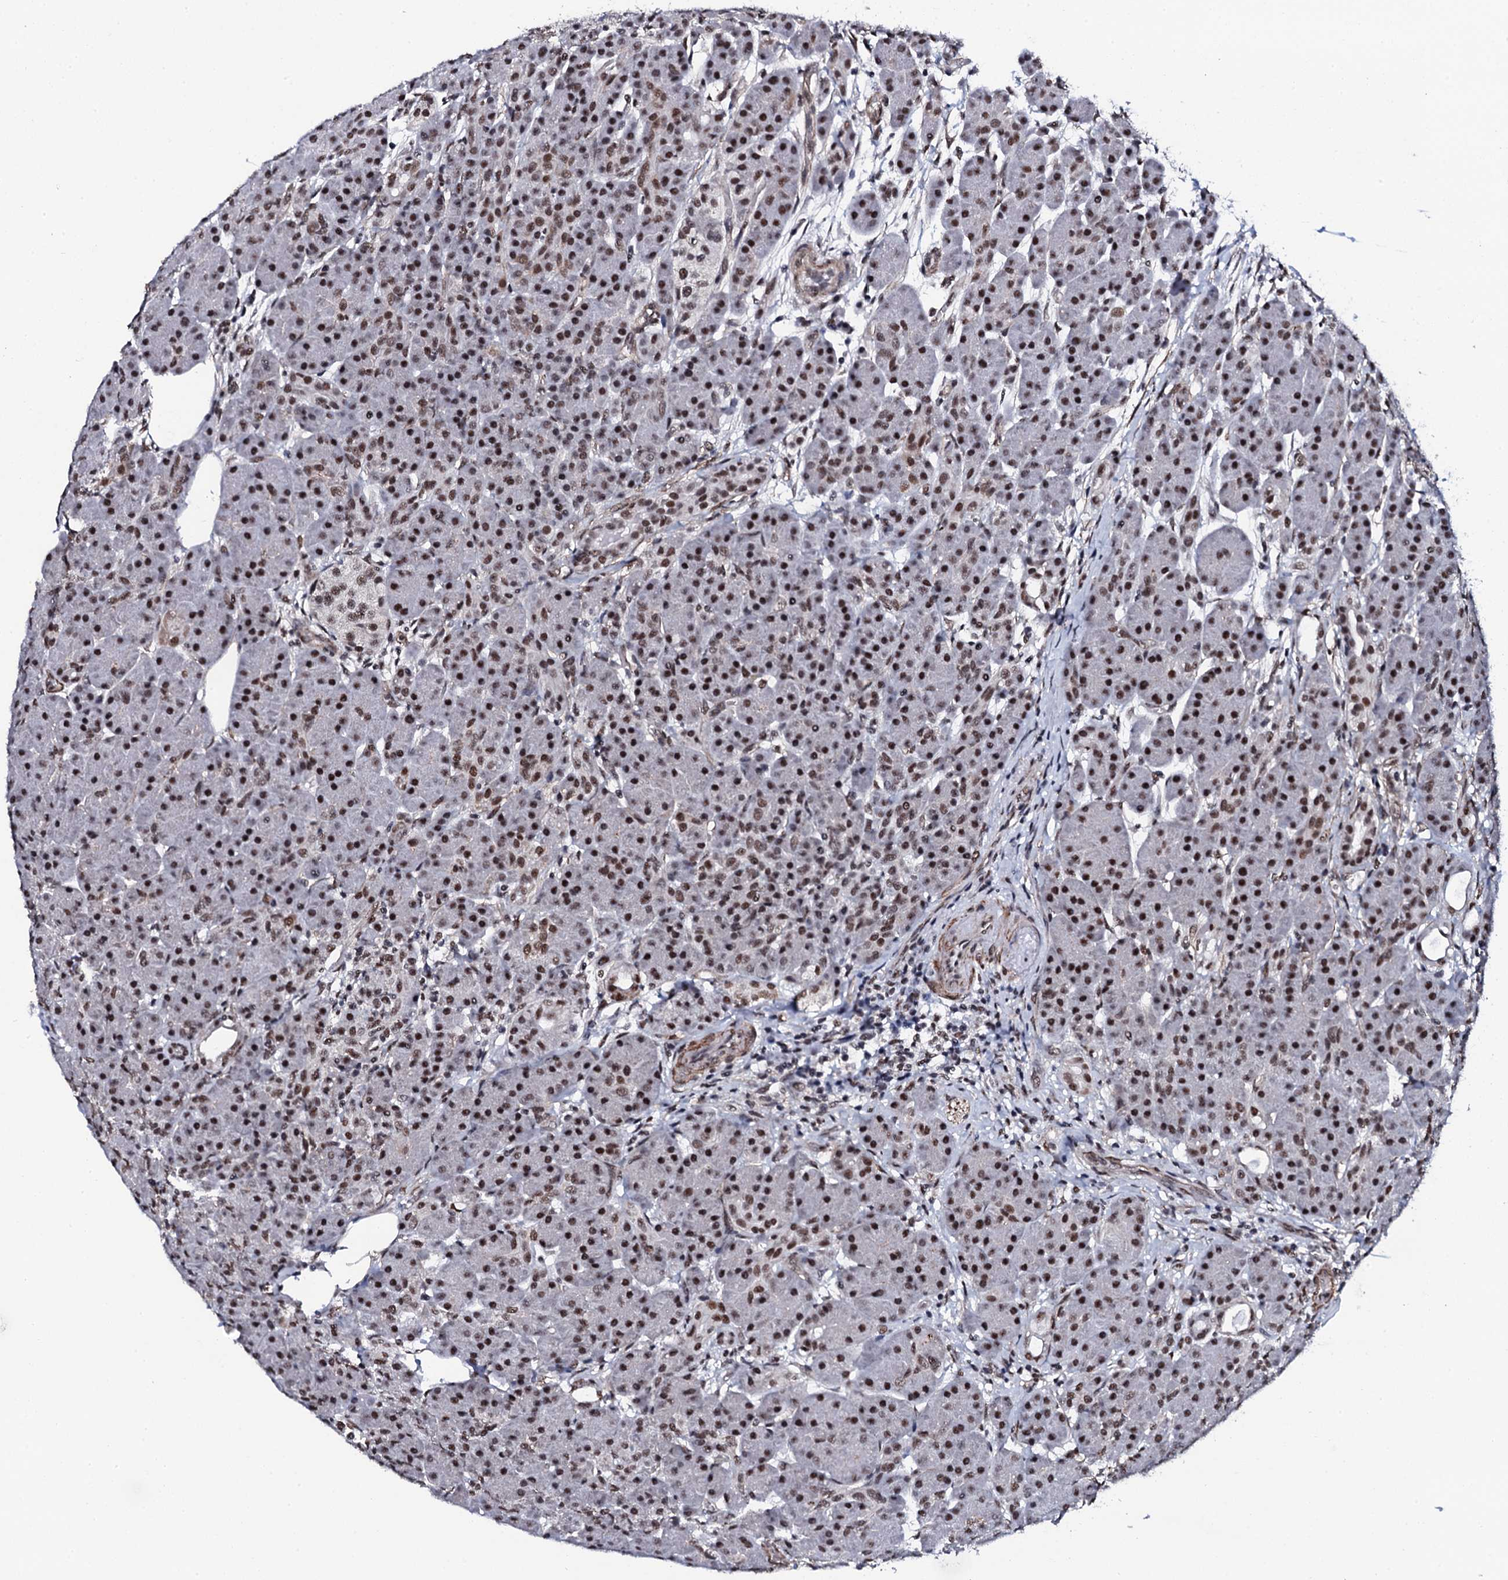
{"staining": {"intensity": "moderate", "quantity": ">75%", "location": "nuclear"}, "tissue": "pancreas", "cell_type": "Exocrine glandular cells", "image_type": "normal", "snomed": [{"axis": "morphology", "description": "Normal tissue, NOS"}, {"axis": "topography", "description": "Pancreas"}], "caption": "Exocrine glandular cells demonstrate medium levels of moderate nuclear expression in about >75% of cells in normal pancreas. (IHC, brightfield microscopy, high magnification).", "gene": "CWC15", "patient": {"sex": "male", "age": 63}}